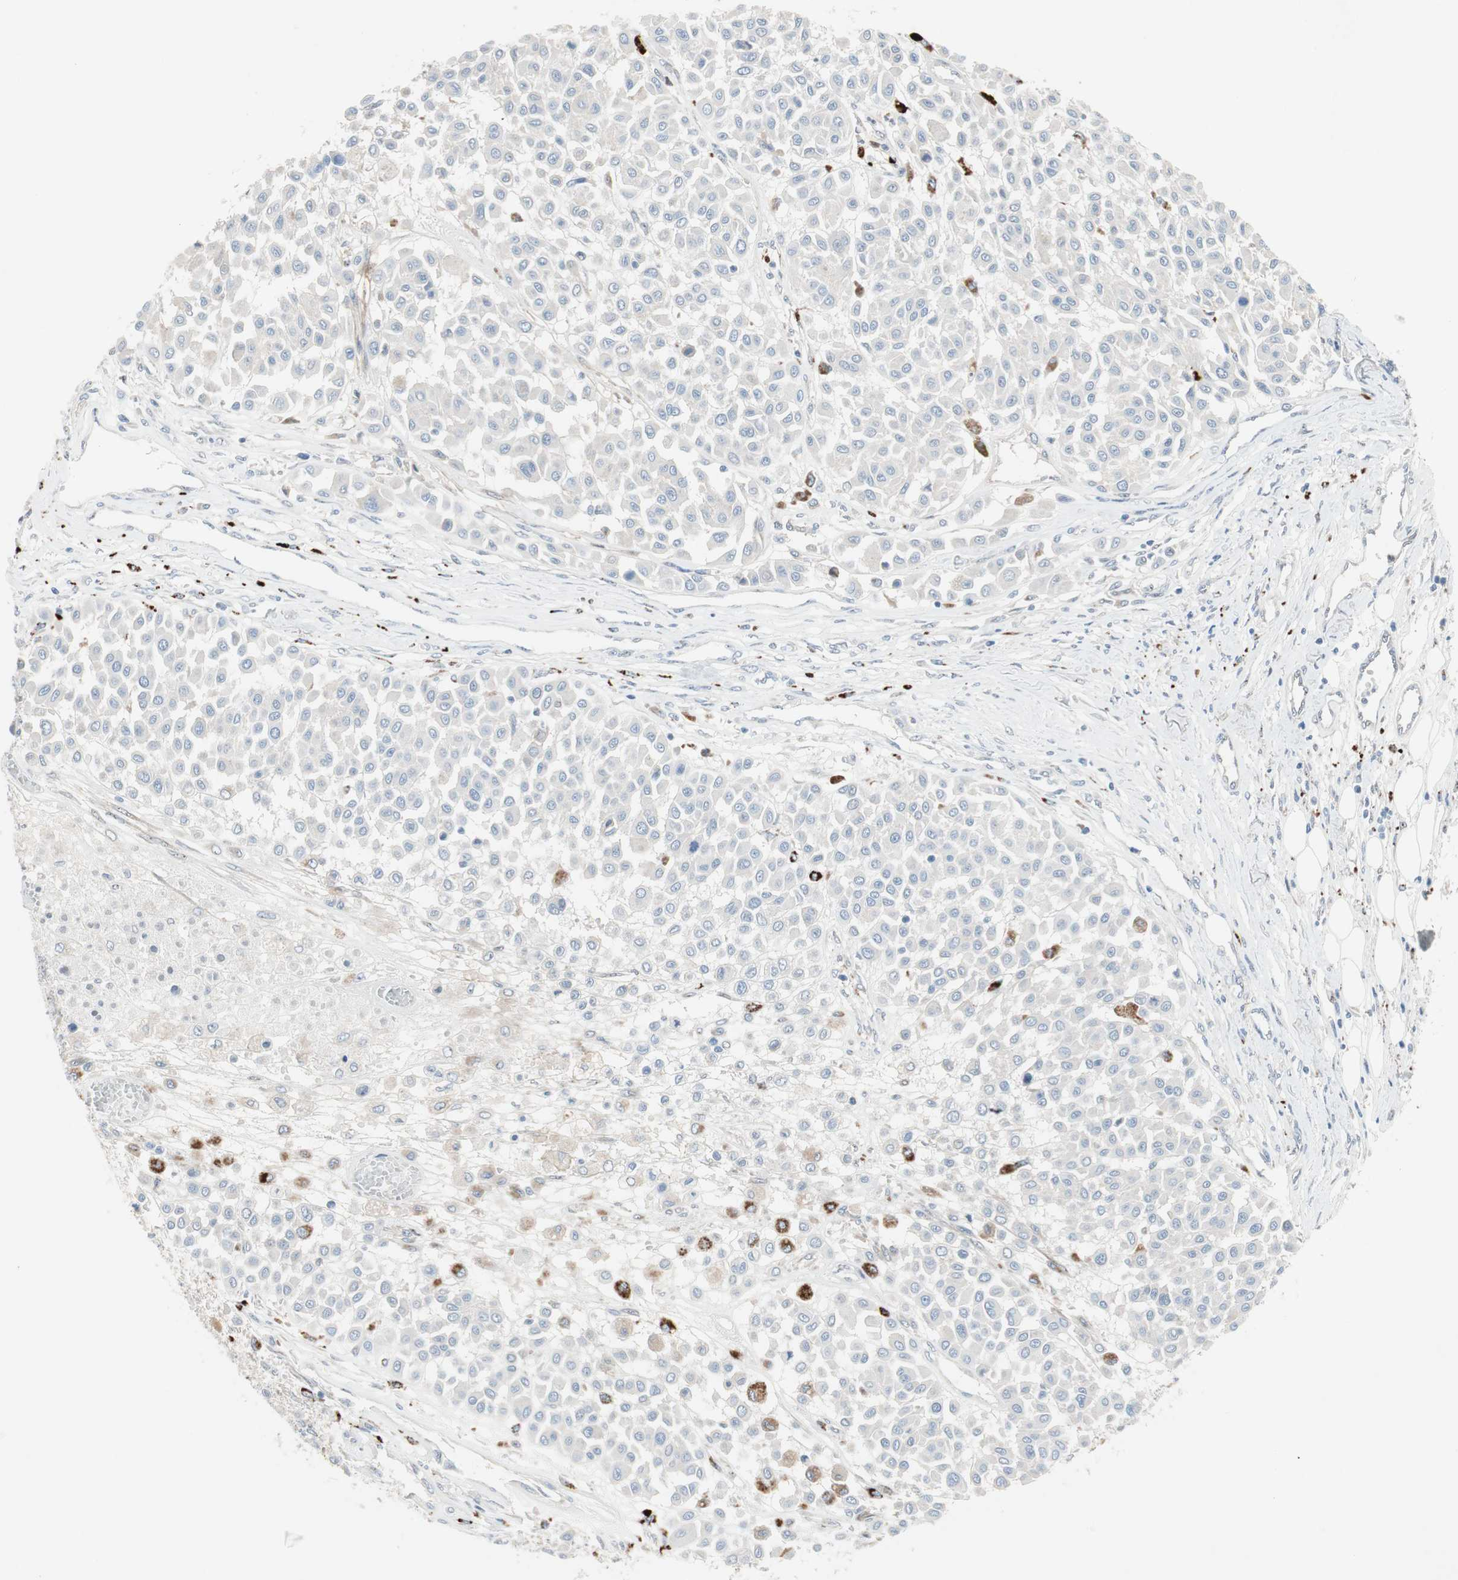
{"staining": {"intensity": "negative", "quantity": "none", "location": "none"}, "tissue": "melanoma", "cell_type": "Tumor cells", "image_type": "cancer", "snomed": [{"axis": "morphology", "description": "Malignant melanoma, Metastatic site"}, {"axis": "topography", "description": "Soft tissue"}], "caption": "High power microscopy micrograph of an immunohistochemistry histopathology image of malignant melanoma (metastatic site), revealing no significant expression in tumor cells. (DAB immunohistochemistry, high magnification).", "gene": "CAND2", "patient": {"sex": "male", "age": 41}}